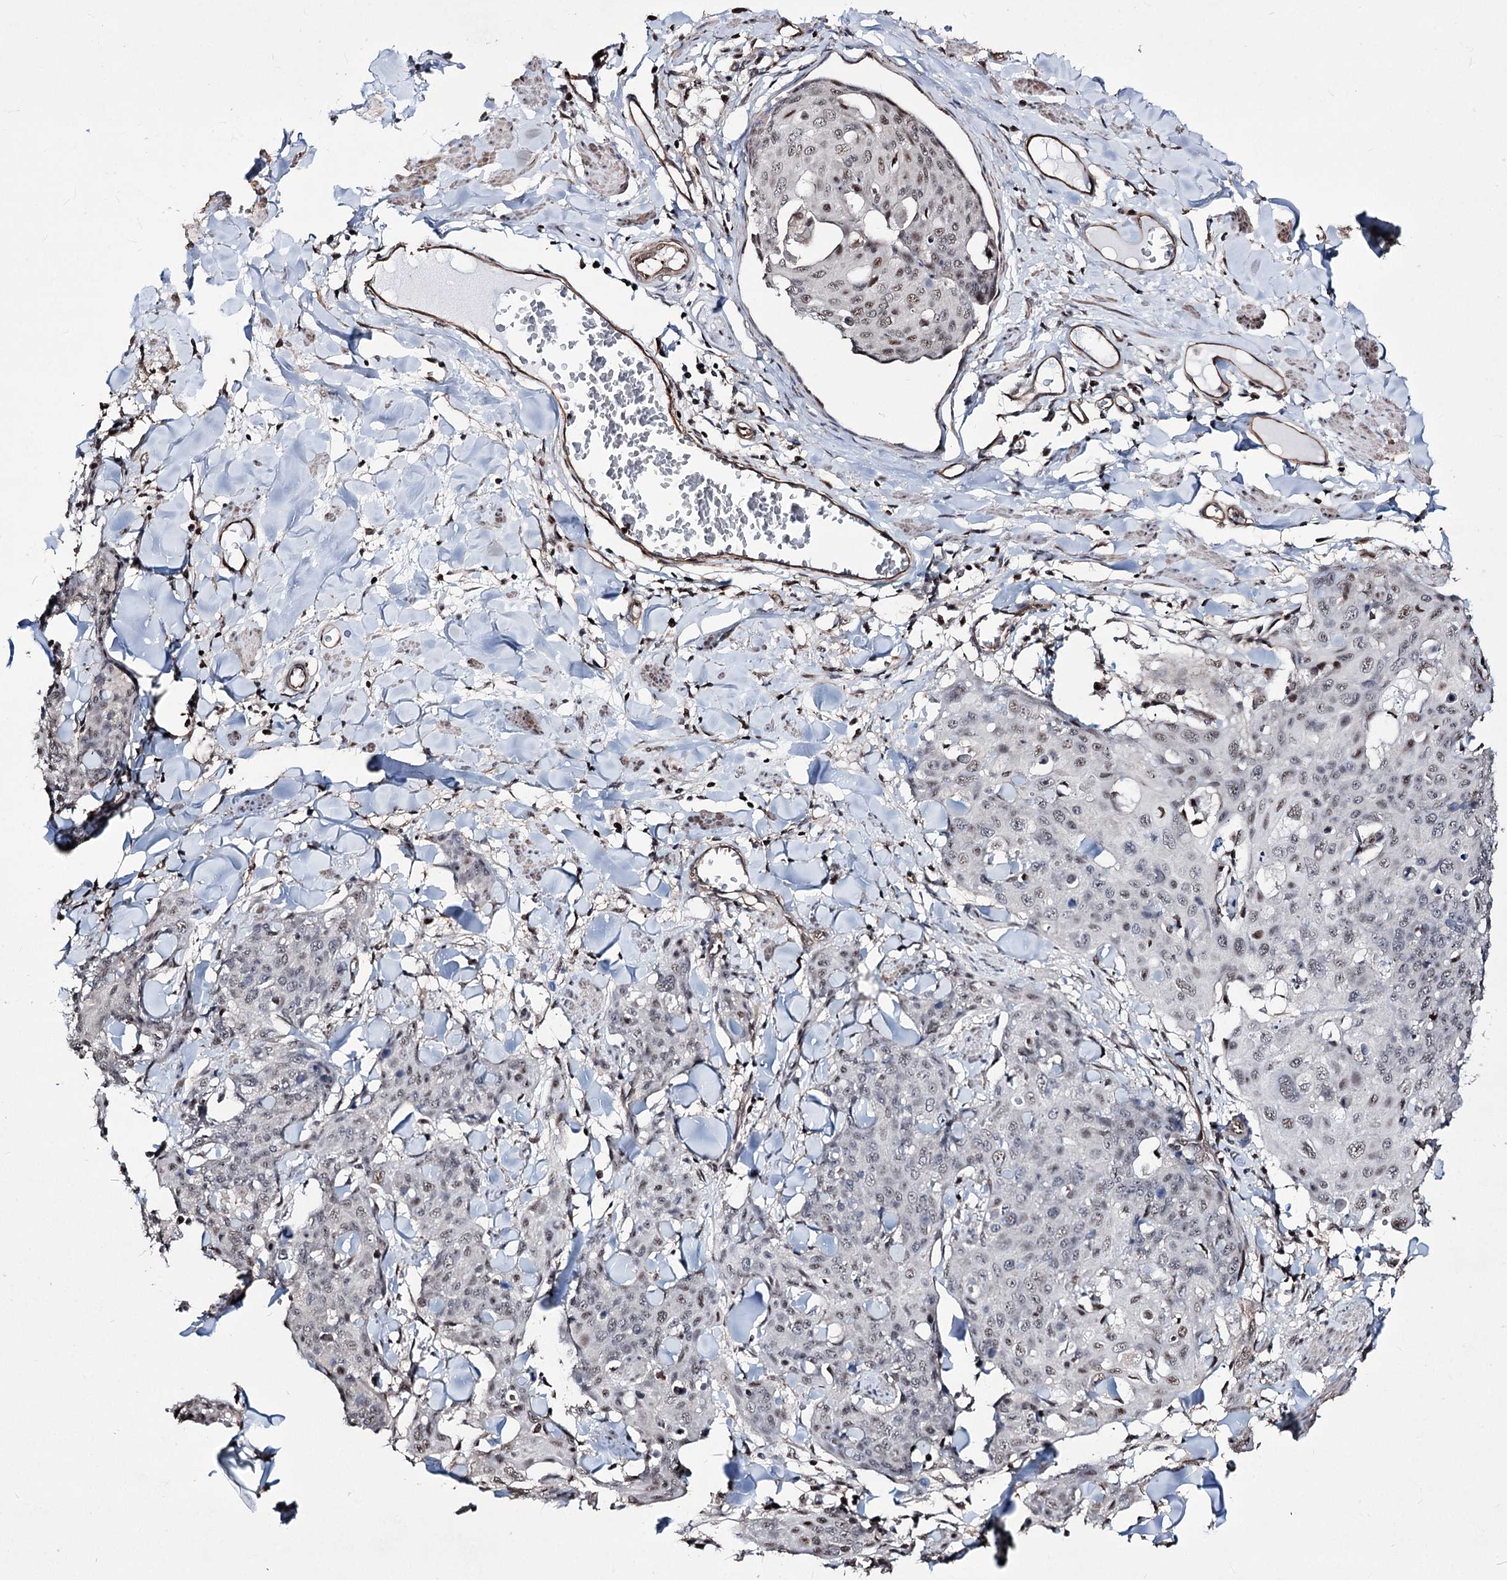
{"staining": {"intensity": "weak", "quantity": "25%-75%", "location": "nuclear"}, "tissue": "skin cancer", "cell_type": "Tumor cells", "image_type": "cancer", "snomed": [{"axis": "morphology", "description": "Squamous cell carcinoma, NOS"}, {"axis": "topography", "description": "Skin"}, {"axis": "topography", "description": "Vulva"}], "caption": "Skin cancer (squamous cell carcinoma) stained with a brown dye shows weak nuclear positive positivity in approximately 25%-75% of tumor cells.", "gene": "CHMP7", "patient": {"sex": "female", "age": 85}}